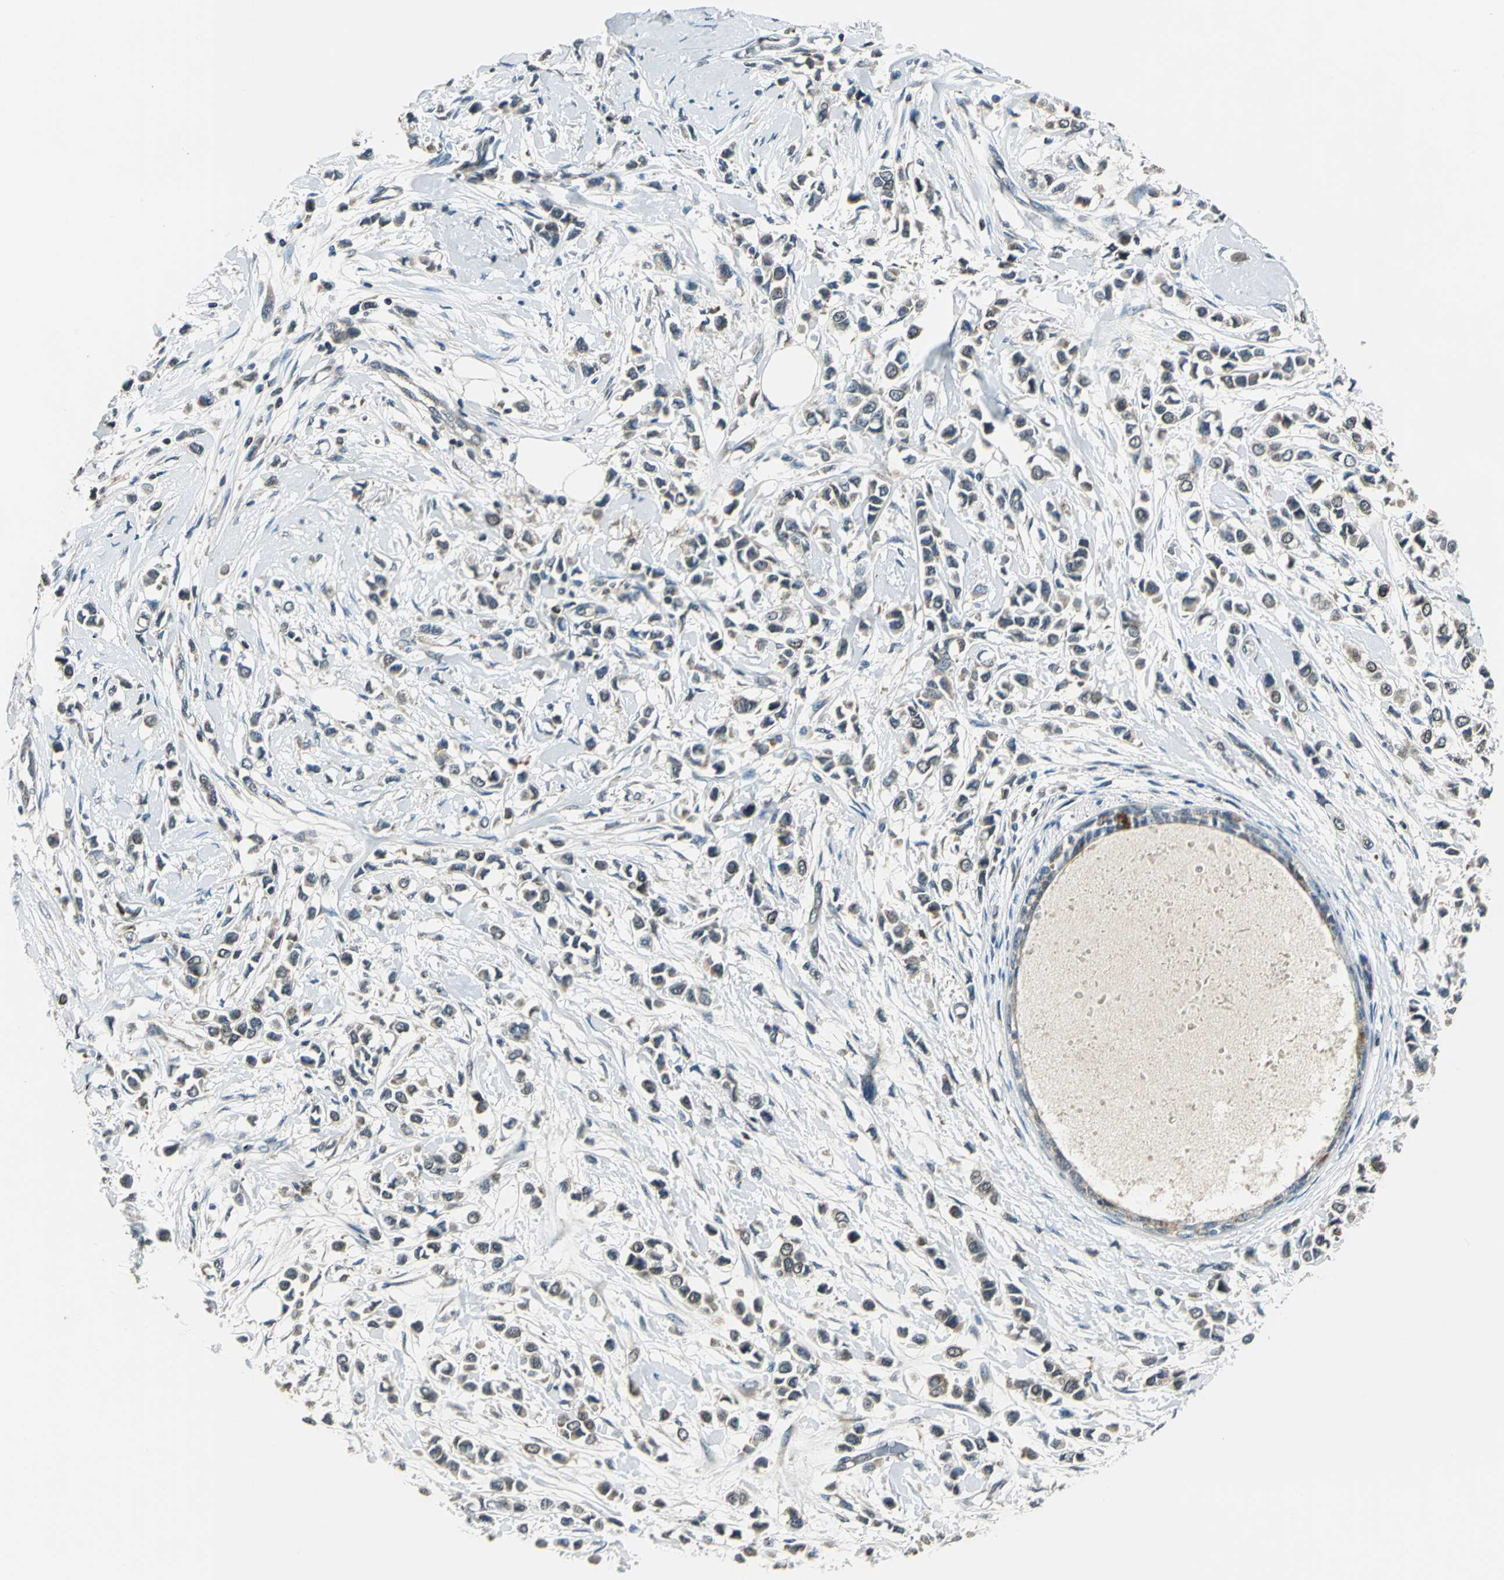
{"staining": {"intensity": "moderate", "quantity": ">75%", "location": "cytoplasmic/membranous"}, "tissue": "breast cancer", "cell_type": "Tumor cells", "image_type": "cancer", "snomed": [{"axis": "morphology", "description": "Lobular carcinoma"}, {"axis": "topography", "description": "Breast"}], "caption": "The photomicrograph reveals staining of breast cancer (lobular carcinoma), revealing moderate cytoplasmic/membranous protein expression (brown color) within tumor cells.", "gene": "NUDT2", "patient": {"sex": "female", "age": 51}}